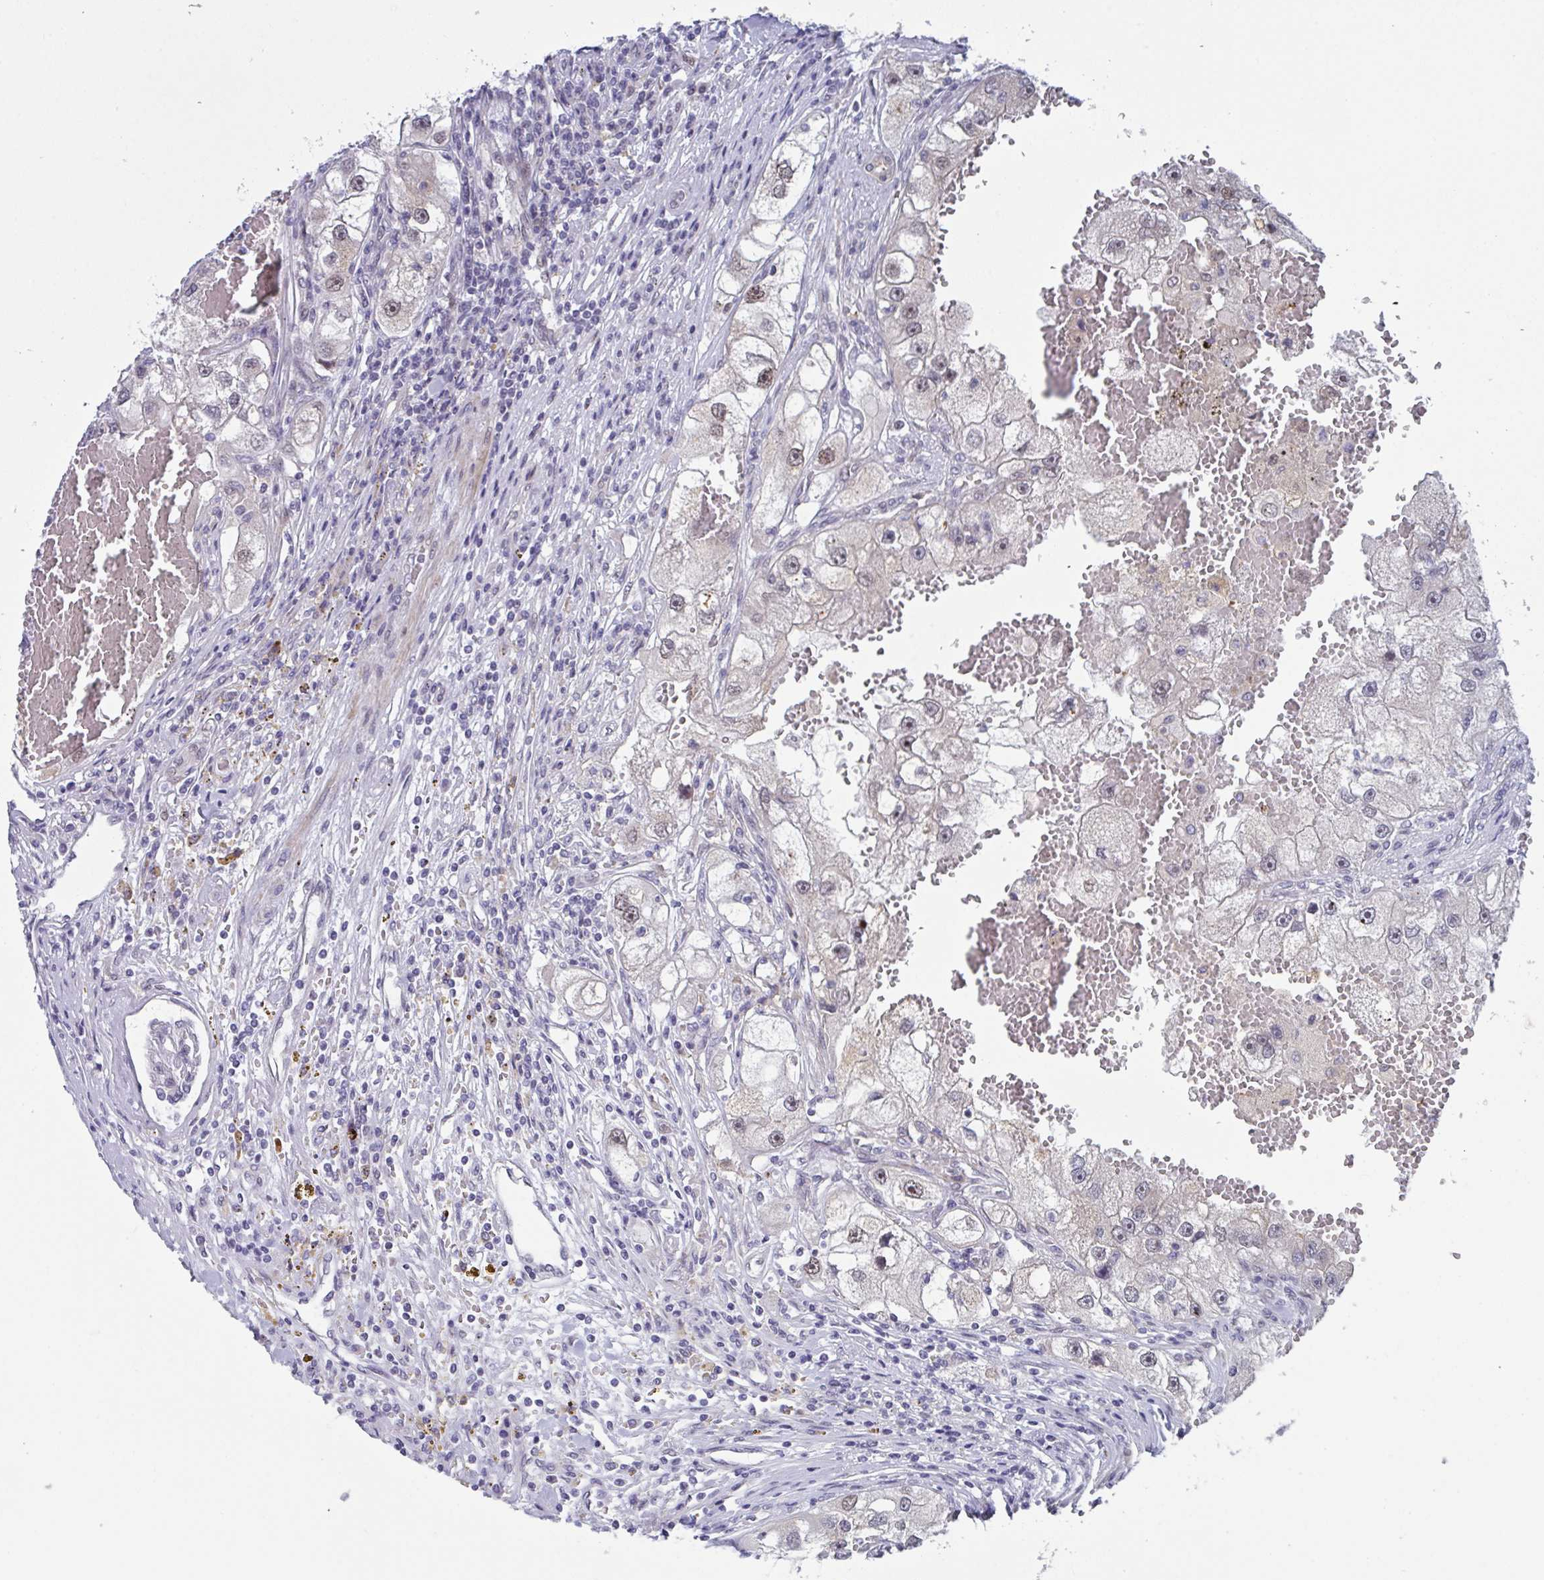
{"staining": {"intensity": "moderate", "quantity": "<25%", "location": "nuclear"}, "tissue": "renal cancer", "cell_type": "Tumor cells", "image_type": "cancer", "snomed": [{"axis": "morphology", "description": "Adenocarcinoma, NOS"}, {"axis": "topography", "description": "Kidney"}], "caption": "This micrograph demonstrates renal adenocarcinoma stained with IHC to label a protein in brown. The nuclear of tumor cells show moderate positivity for the protein. Nuclei are counter-stained blue.", "gene": "RBM18", "patient": {"sex": "male", "age": 63}}